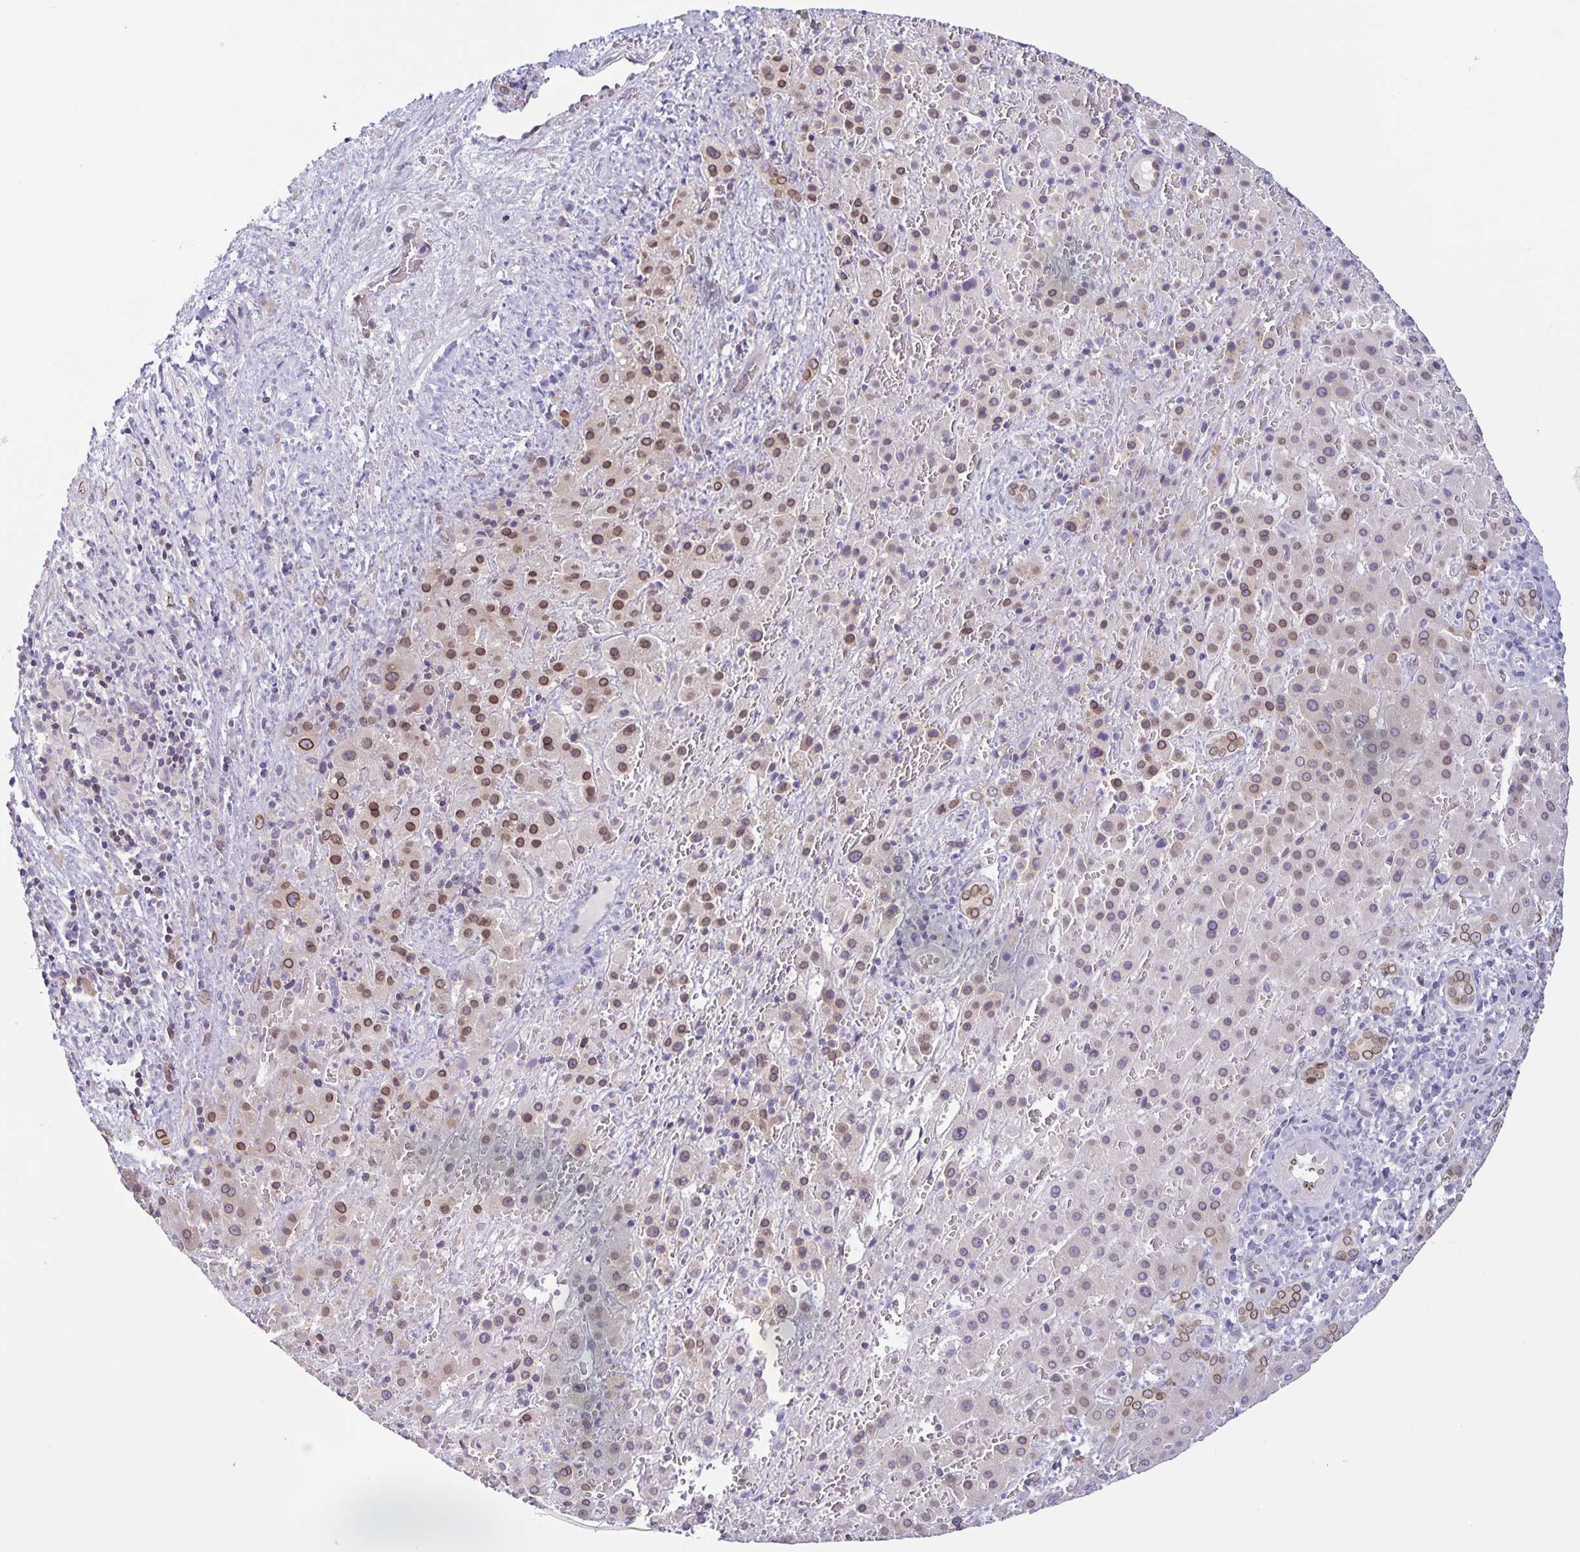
{"staining": {"intensity": "moderate", "quantity": "25%-75%", "location": "cytoplasmic/membranous,nuclear"}, "tissue": "liver cancer", "cell_type": "Tumor cells", "image_type": "cancer", "snomed": [{"axis": "morphology", "description": "Carcinoma, Hepatocellular, NOS"}, {"axis": "topography", "description": "Liver"}], "caption": "About 25%-75% of tumor cells in liver cancer reveal moderate cytoplasmic/membranous and nuclear protein staining as visualized by brown immunohistochemical staining.", "gene": "SYNE2", "patient": {"sex": "male", "age": 27}}